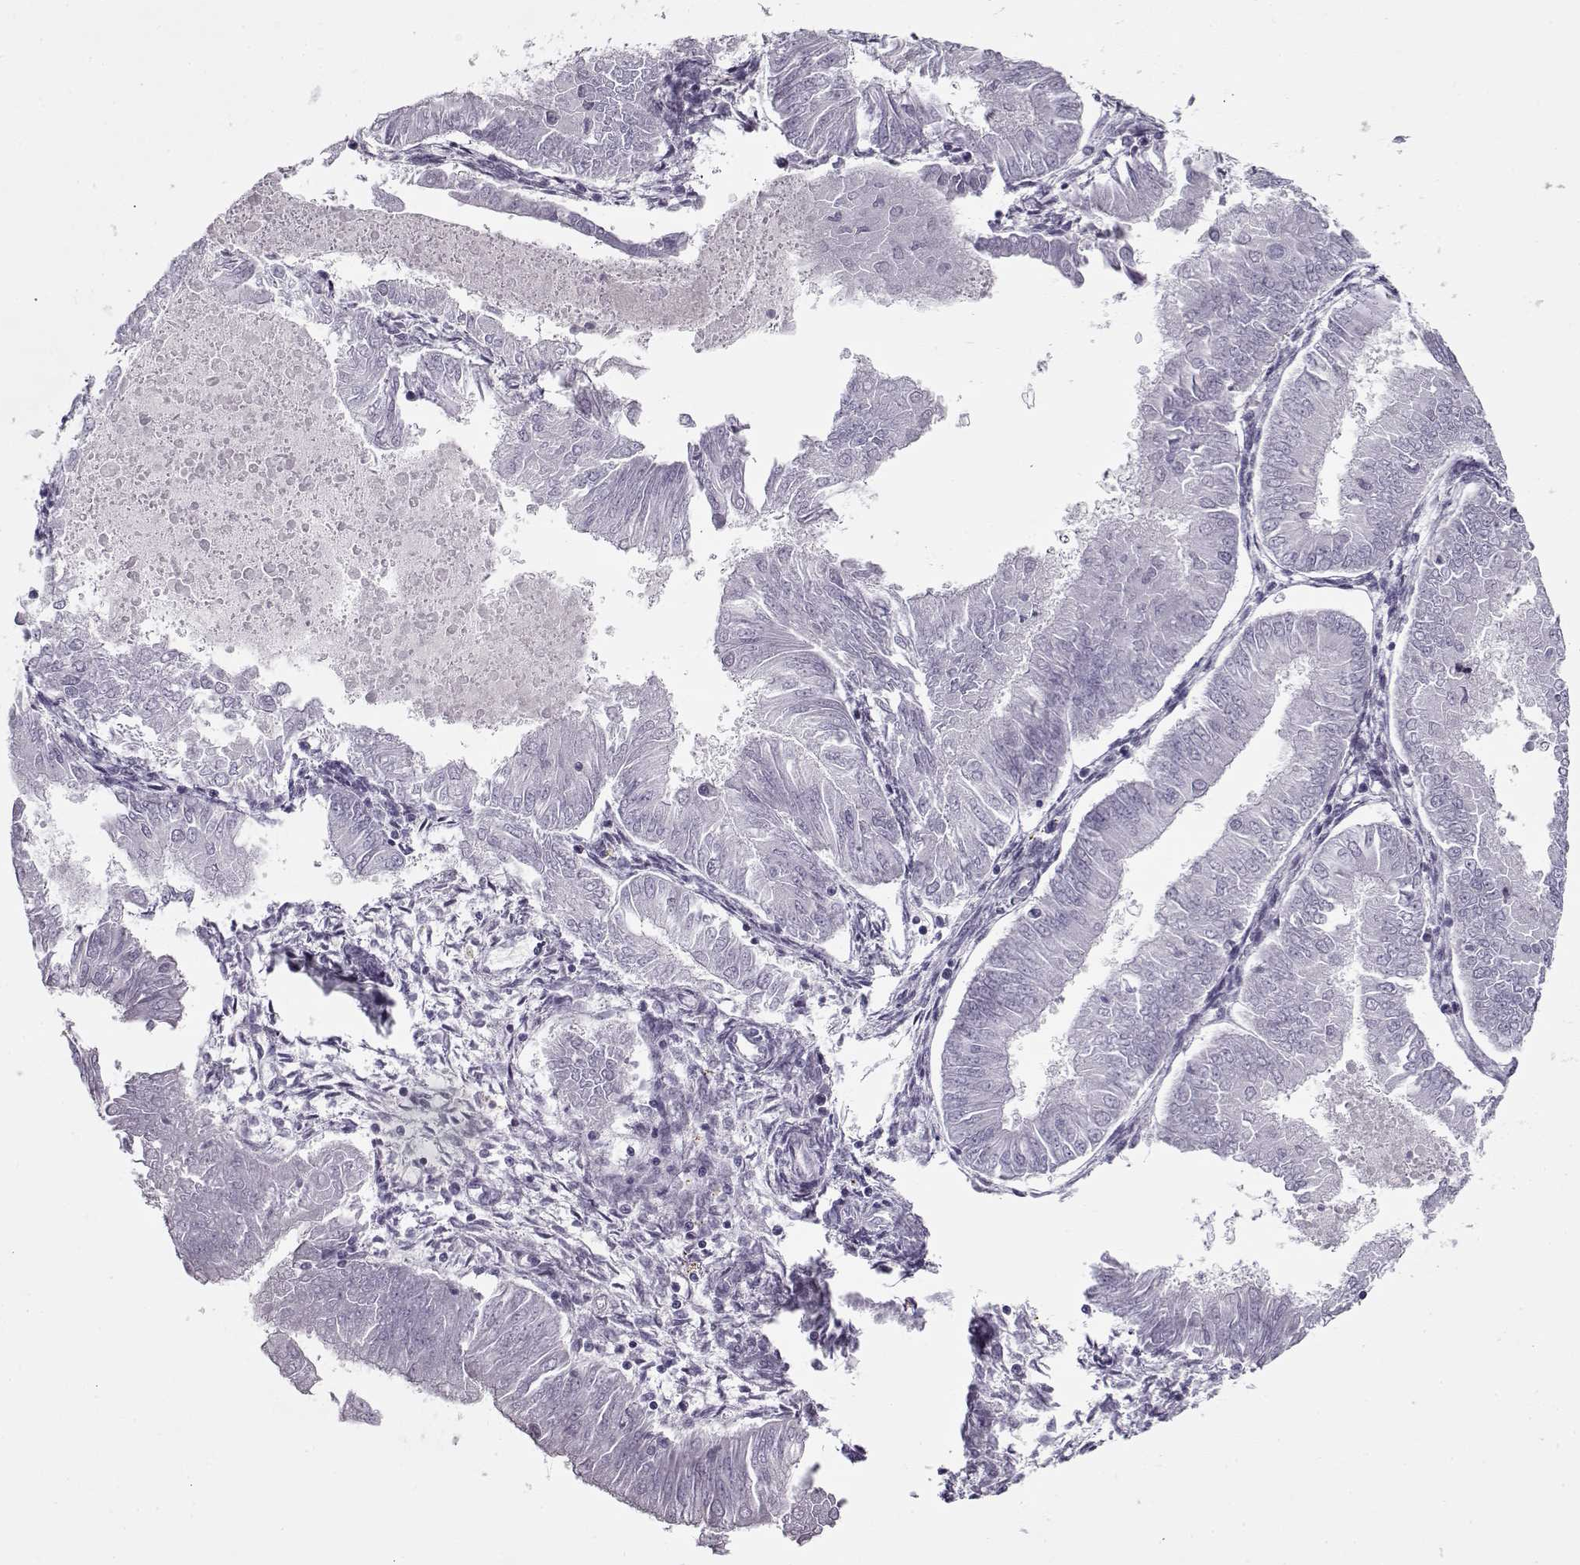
{"staining": {"intensity": "negative", "quantity": "none", "location": "none"}, "tissue": "endometrial cancer", "cell_type": "Tumor cells", "image_type": "cancer", "snomed": [{"axis": "morphology", "description": "Adenocarcinoma, NOS"}, {"axis": "topography", "description": "Endometrium"}], "caption": "Tumor cells show no significant positivity in adenocarcinoma (endometrial). Brightfield microscopy of immunohistochemistry (IHC) stained with DAB (3,3'-diaminobenzidine) (brown) and hematoxylin (blue), captured at high magnification.", "gene": "PRMT8", "patient": {"sex": "female", "age": 53}}